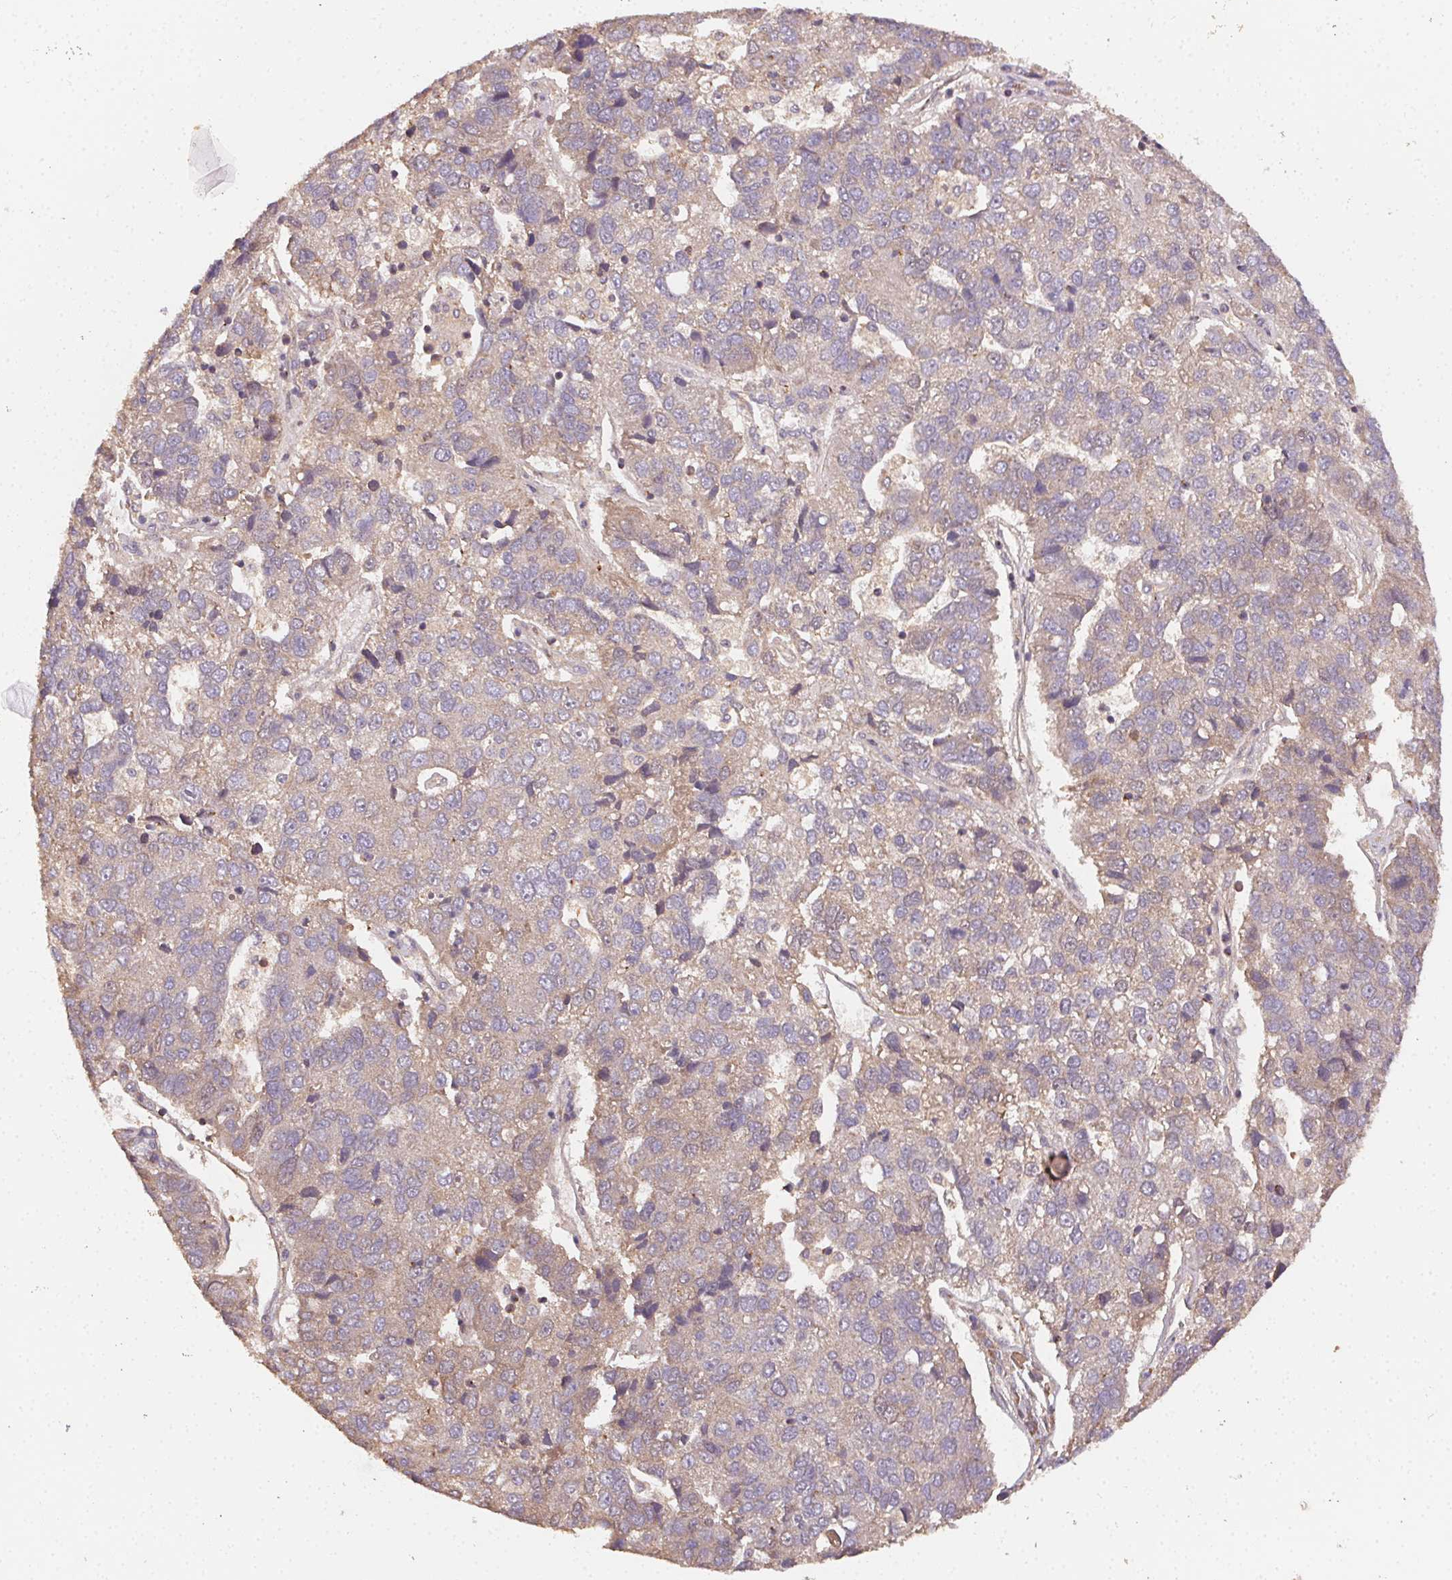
{"staining": {"intensity": "weak", "quantity": "<25%", "location": "cytoplasmic/membranous"}, "tissue": "pancreatic cancer", "cell_type": "Tumor cells", "image_type": "cancer", "snomed": [{"axis": "morphology", "description": "Adenocarcinoma, NOS"}, {"axis": "topography", "description": "Pancreas"}], "caption": "DAB immunohistochemical staining of human pancreatic cancer (adenocarcinoma) demonstrates no significant expression in tumor cells.", "gene": "RALA", "patient": {"sex": "female", "age": 61}}